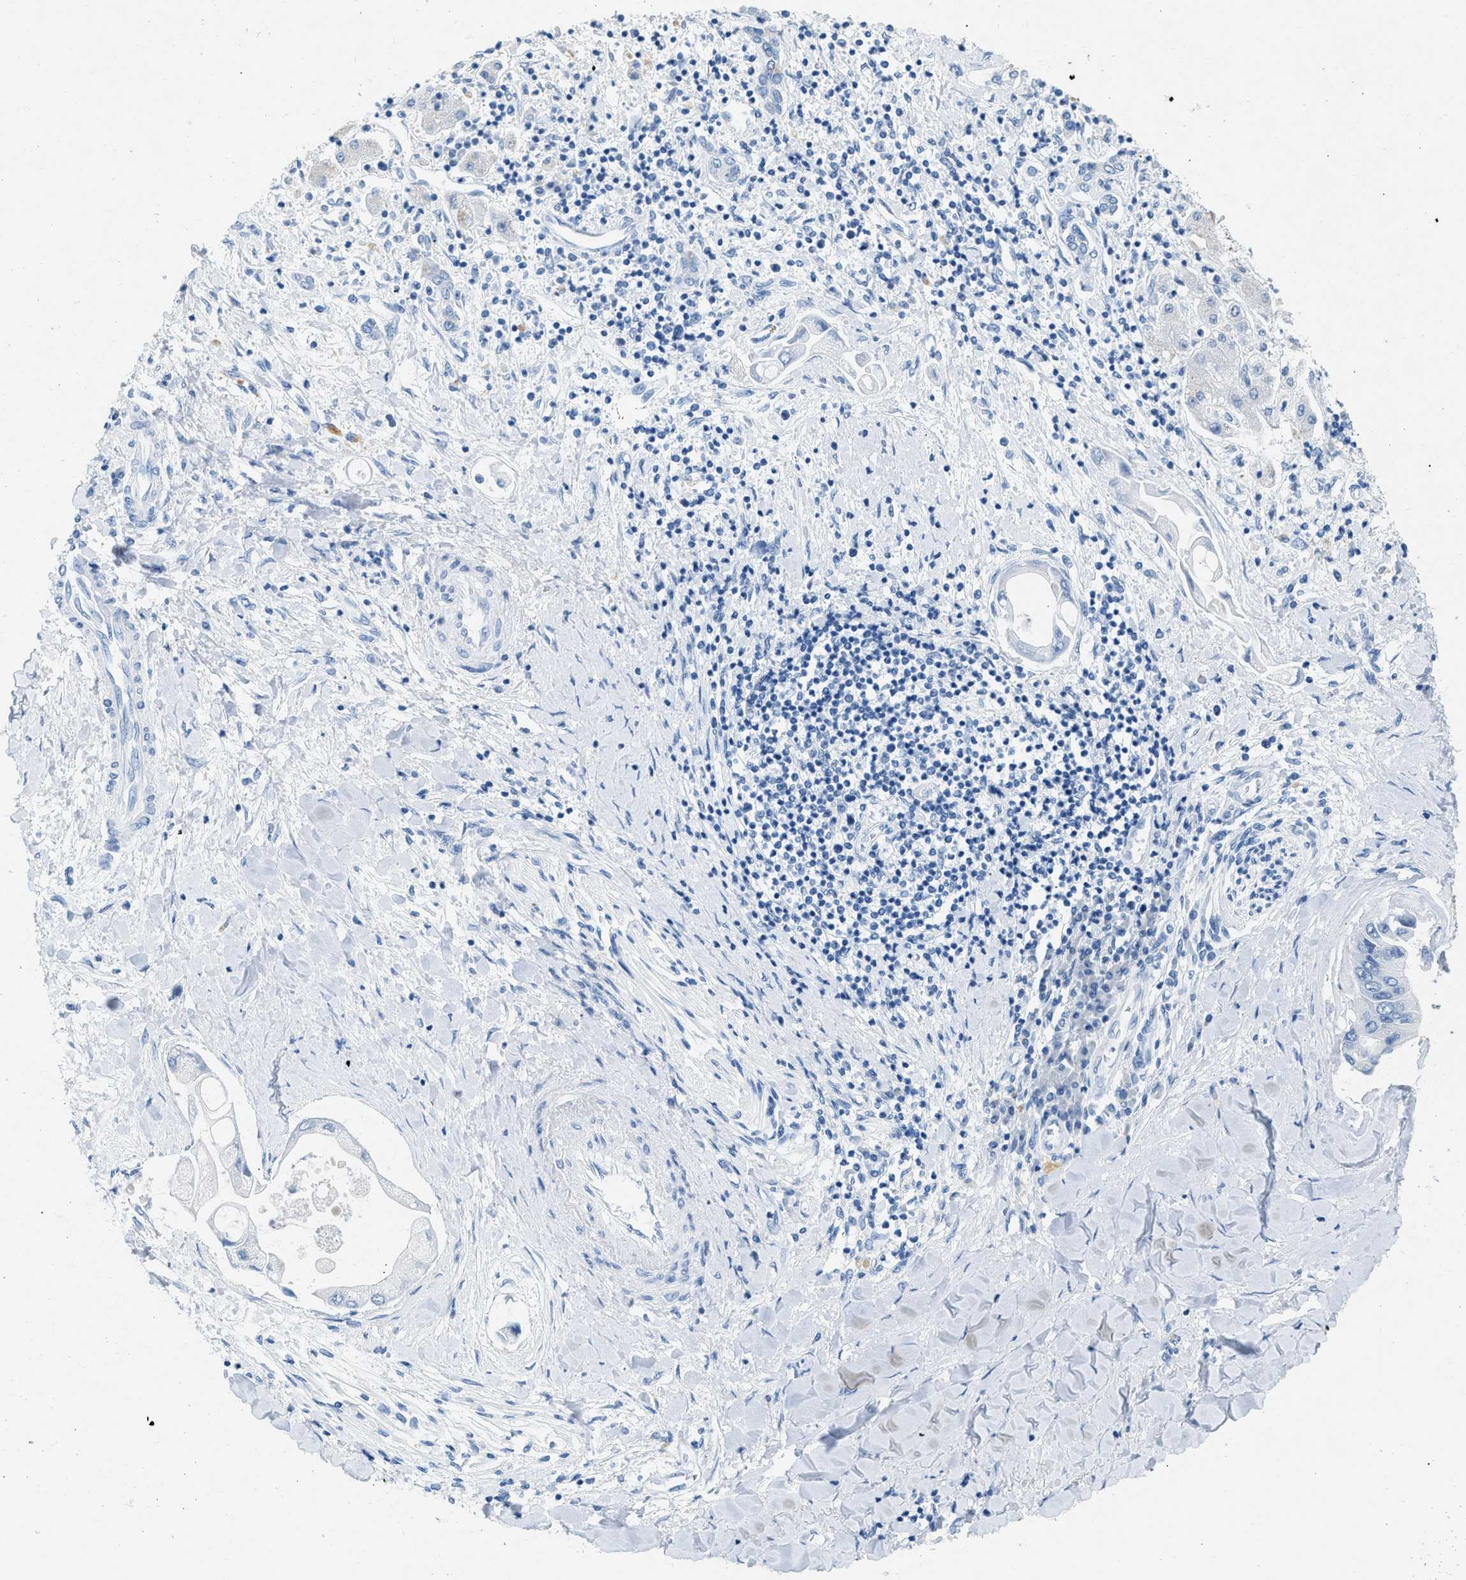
{"staining": {"intensity": "negative", "quantity": "none", "location": "none"}, "tissue": "liver cancer", "cell_type": "Tumor cells", "image_type": "cancer", "snomed": [{"axis": "morphology", "description": "Cholangiocarcinoma"}, {"axis": "topography", "description": "Liver"}], "caption": "Liver cholangiocarcinoma was stained to show a protein in brown. There is no significant expression in tumor cells.", "gene": "HHATL", "patient": {"sex": "male", "age": 50}}